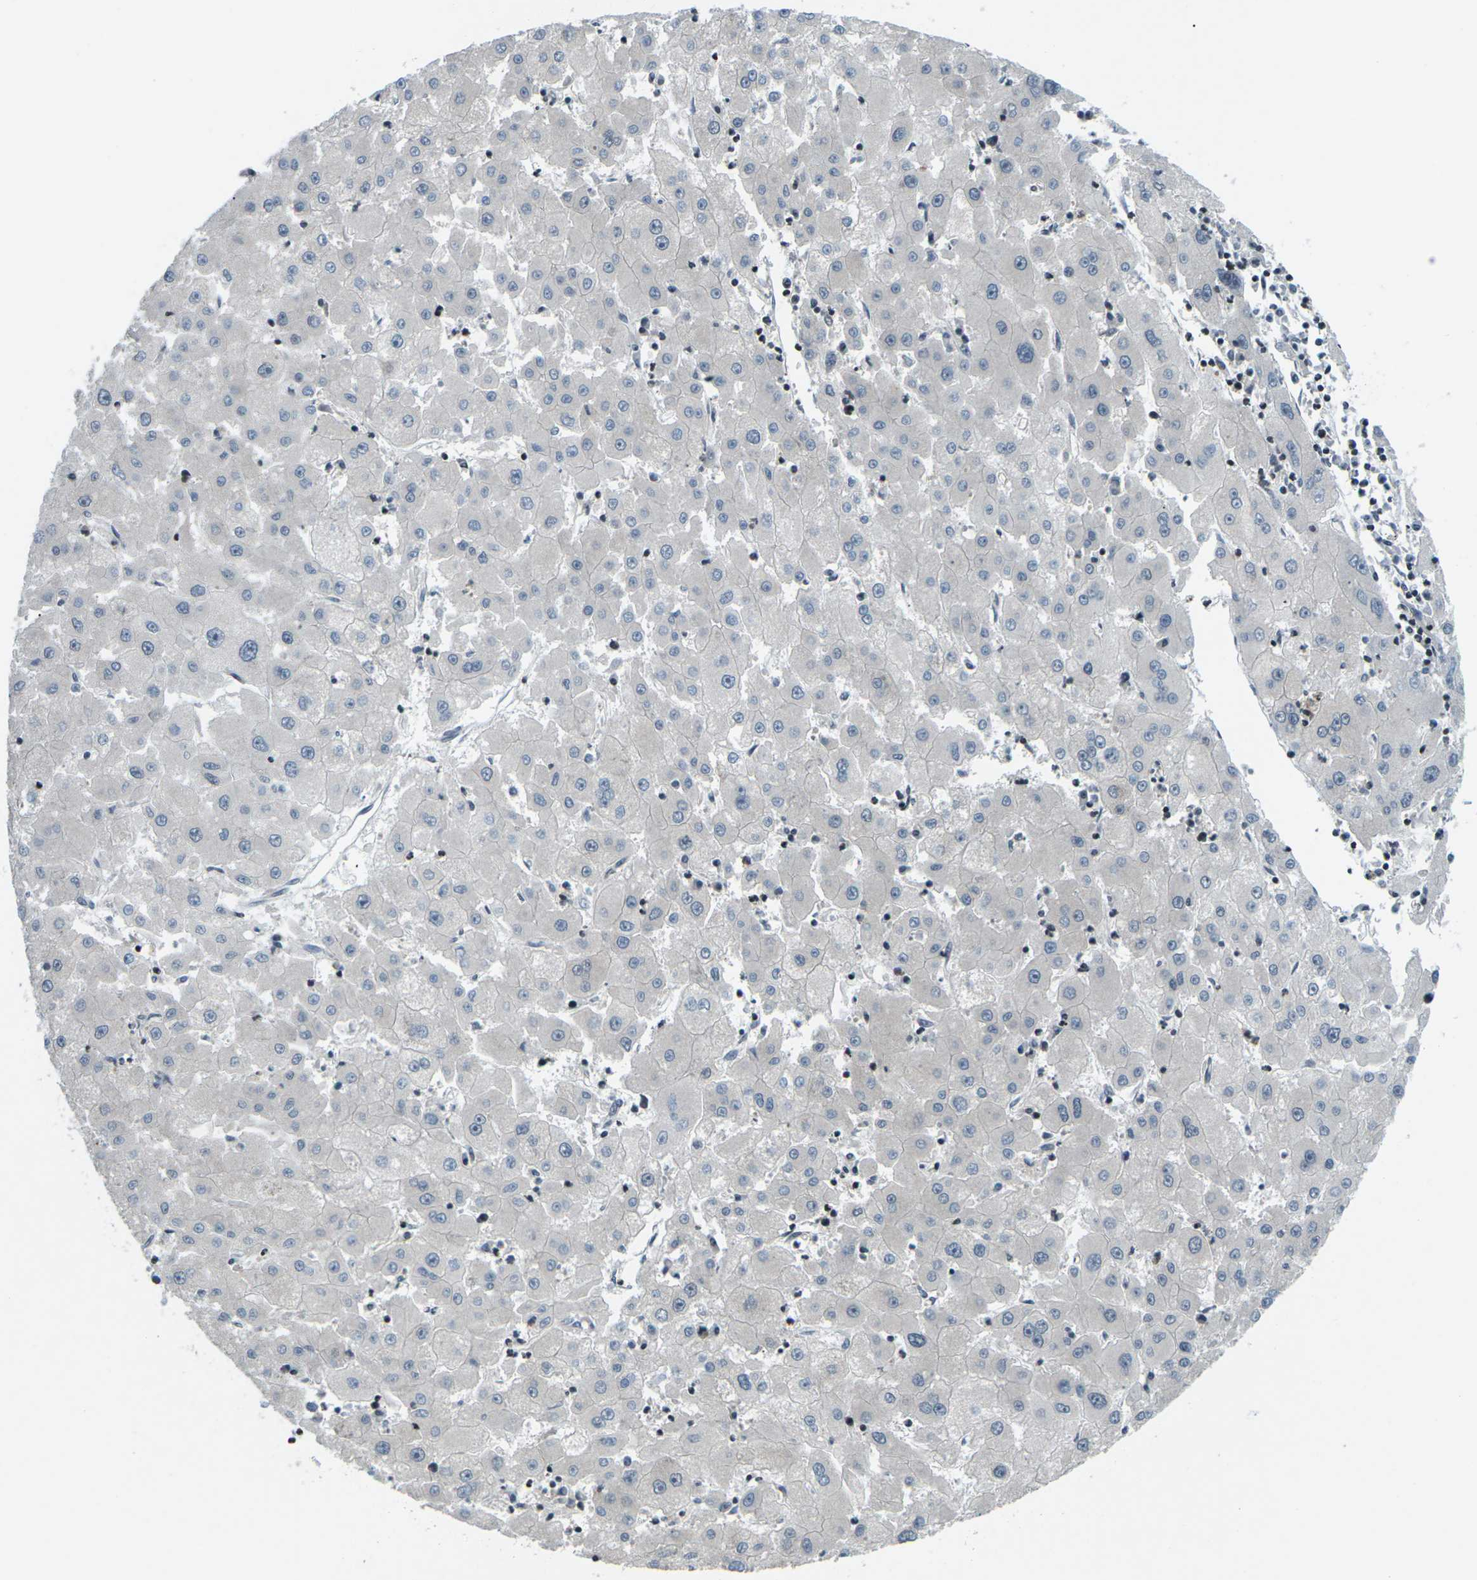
{"staining": {"intensity": "negative", "quantity": "none", "location": "none"}, "tissue": "liver cancer", "cell_type": "Tumor cells", "image_type": "cancer", "snomed": [{"axis": "morphology", "description": "Carcinoma, Hepatocellular, NOS"}, {"axis": "topography", "description": "Liver"}], "caption": "Liver cancer stained for a protein using immunohistochemistry displays no staining tumor cells.", "gene": "UBE2S", "patient": {"sex": "male", "age": 72}}